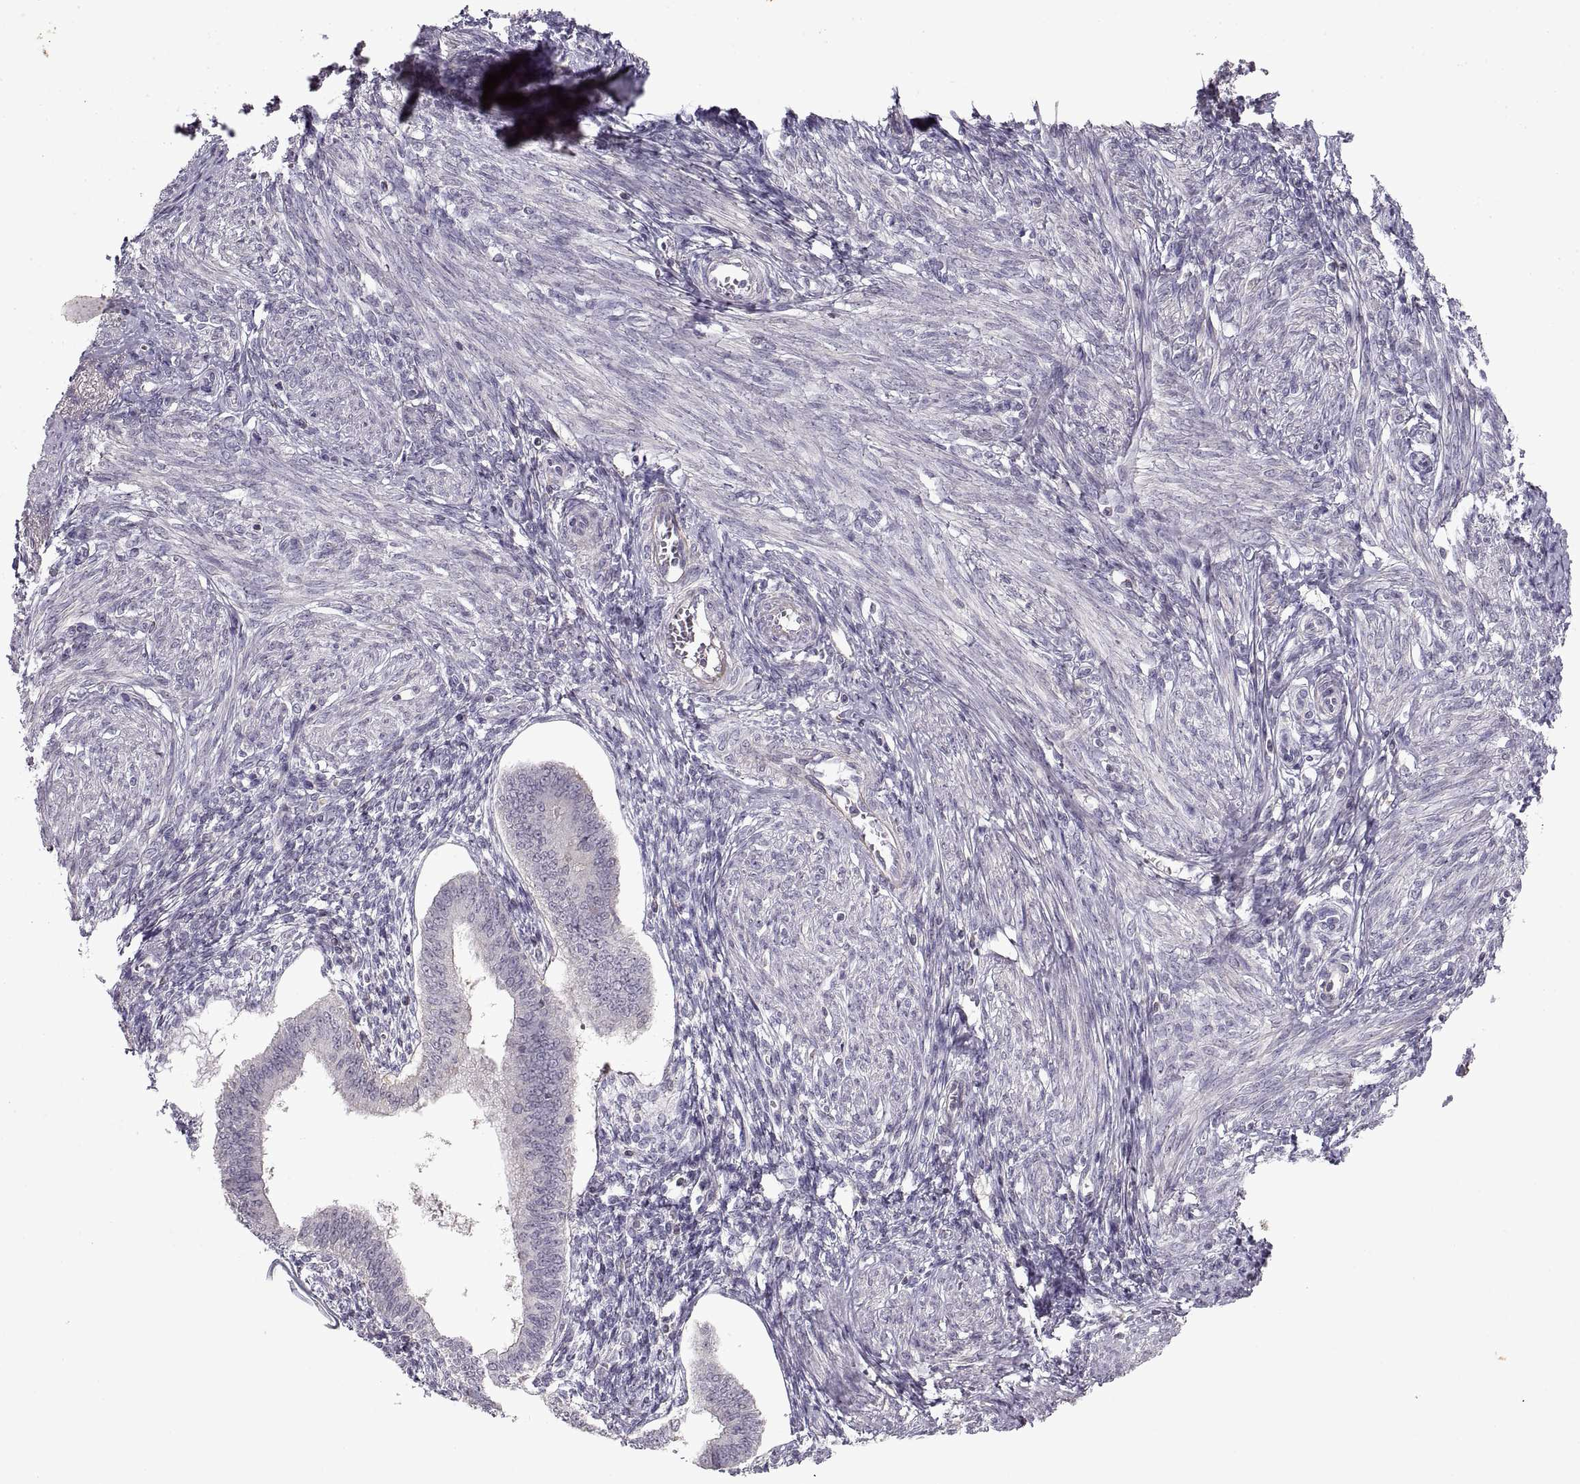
{"staining": {"intensity": "negative", "quantity": "none", "location": "none"}, "tissue": "endometrium", "cell_type": "Cells in endometrial stroma", "image_type": "normal", "snomed": [{"axis": "morphology", "description": "Normal tissue, NOS"}, {"axis": "topography", "description": "Endometrium"}], "caption": "Endometrium stained for a protein using immunohistochemistry (IHC) exhibits no staining cells in endometrial stroma.", "gene": "ADAM11", "patient": {"sex": "female", "age": 42}}